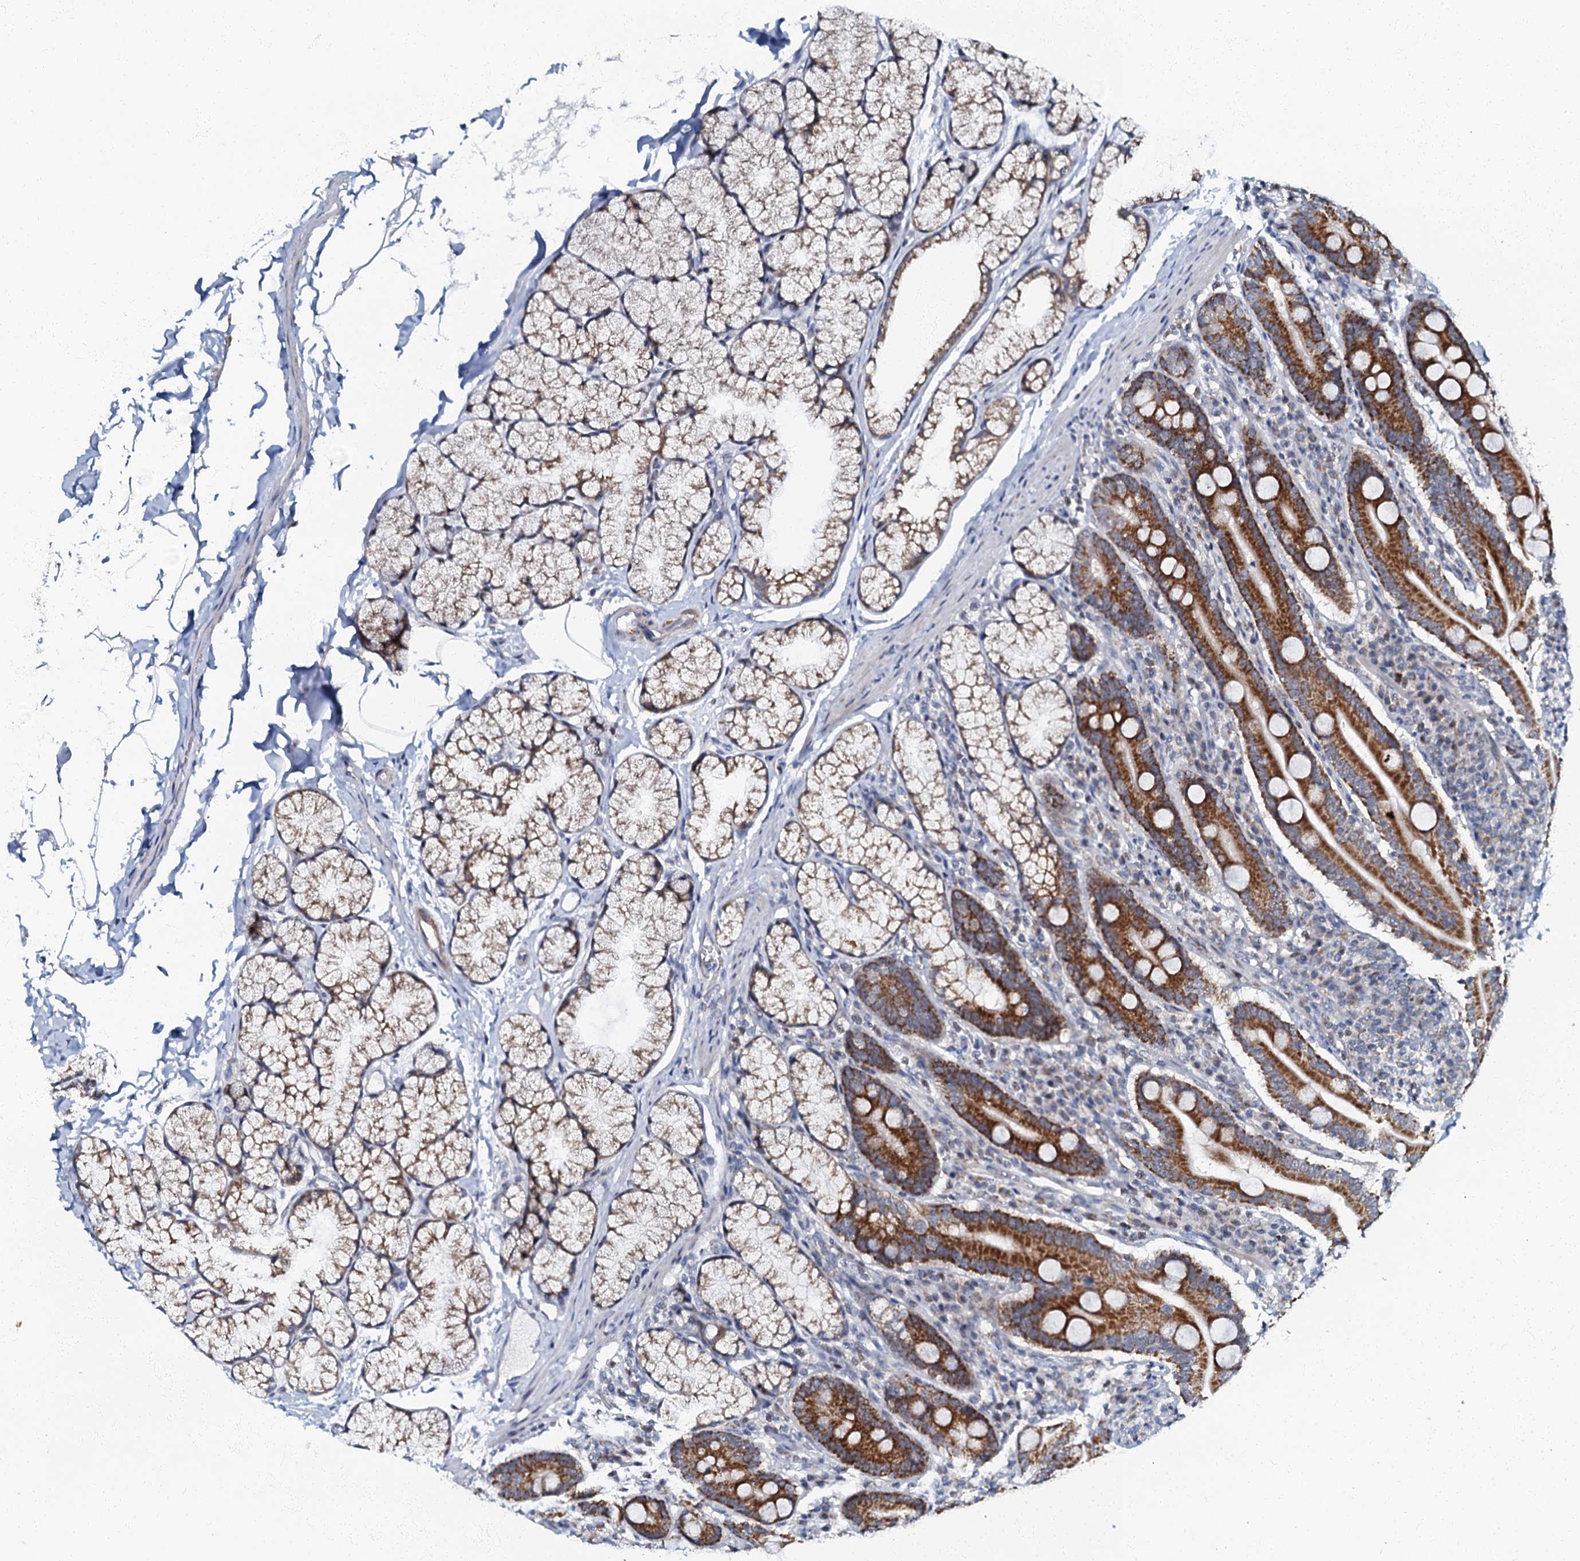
{"staining": {"intensity": "strong", "quantity": ">75%", "location": "cytoplasmic/membranous"}, "tissue": "duodenum", "cell_type": "Glandular cells", "image_type": "normal", "snomed": [{"axis": "morphology", "description": "Normal tissue, NOS"}, {"axis": "topography", "description": "Duodenum"}], "caption": "This is an image of IHC staining of benign duodenum, which shows strong expression in the cytoplasmic/membranous of glandular cells.", "gene": "MRPL51", "patient": {"sex": "male", "age": 35}}